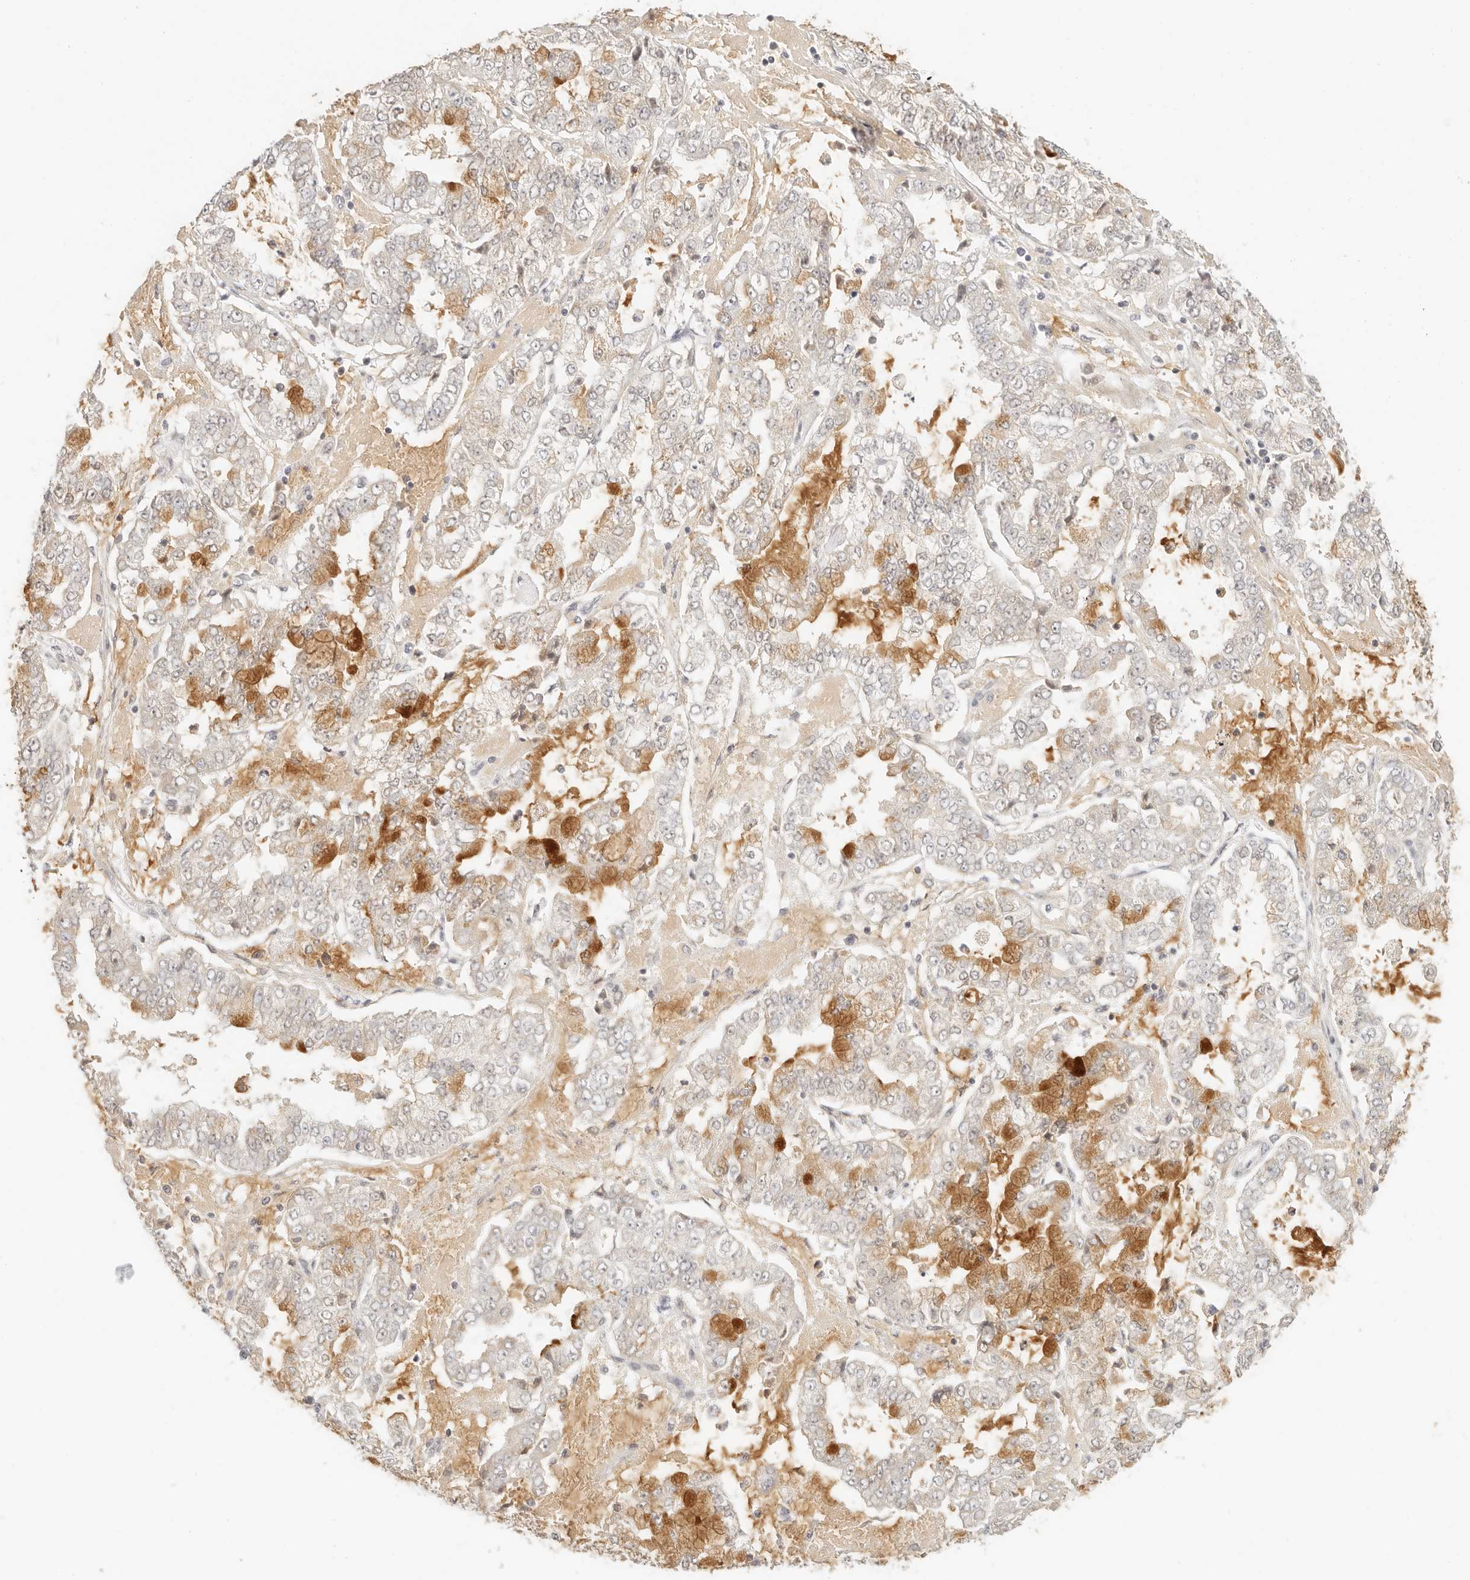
{"staining": {"intensity": "moderate", "quantity": "25%-75%", "location": "cytoplasmic/membranous"}, "tissue": "stomach cancer", "cell_type": "Tumor cells", "image_type": "cancer", "snomed": [{"axis": "morphology", "description": "Adenocarcinoma, NOS"}, {"axis": "topography", "description": "Stomach"}], "caption": "High-power microscopy captured an immunohistochemistry (IHC) photomicrograph of adenocarcinoma (stomach), revealing moderate cytoplasmic/membranous staining in approximately 25%-75% of tumor cells.", "gene": "INTS11", "patient": {"sex": "male", "age": 76}}